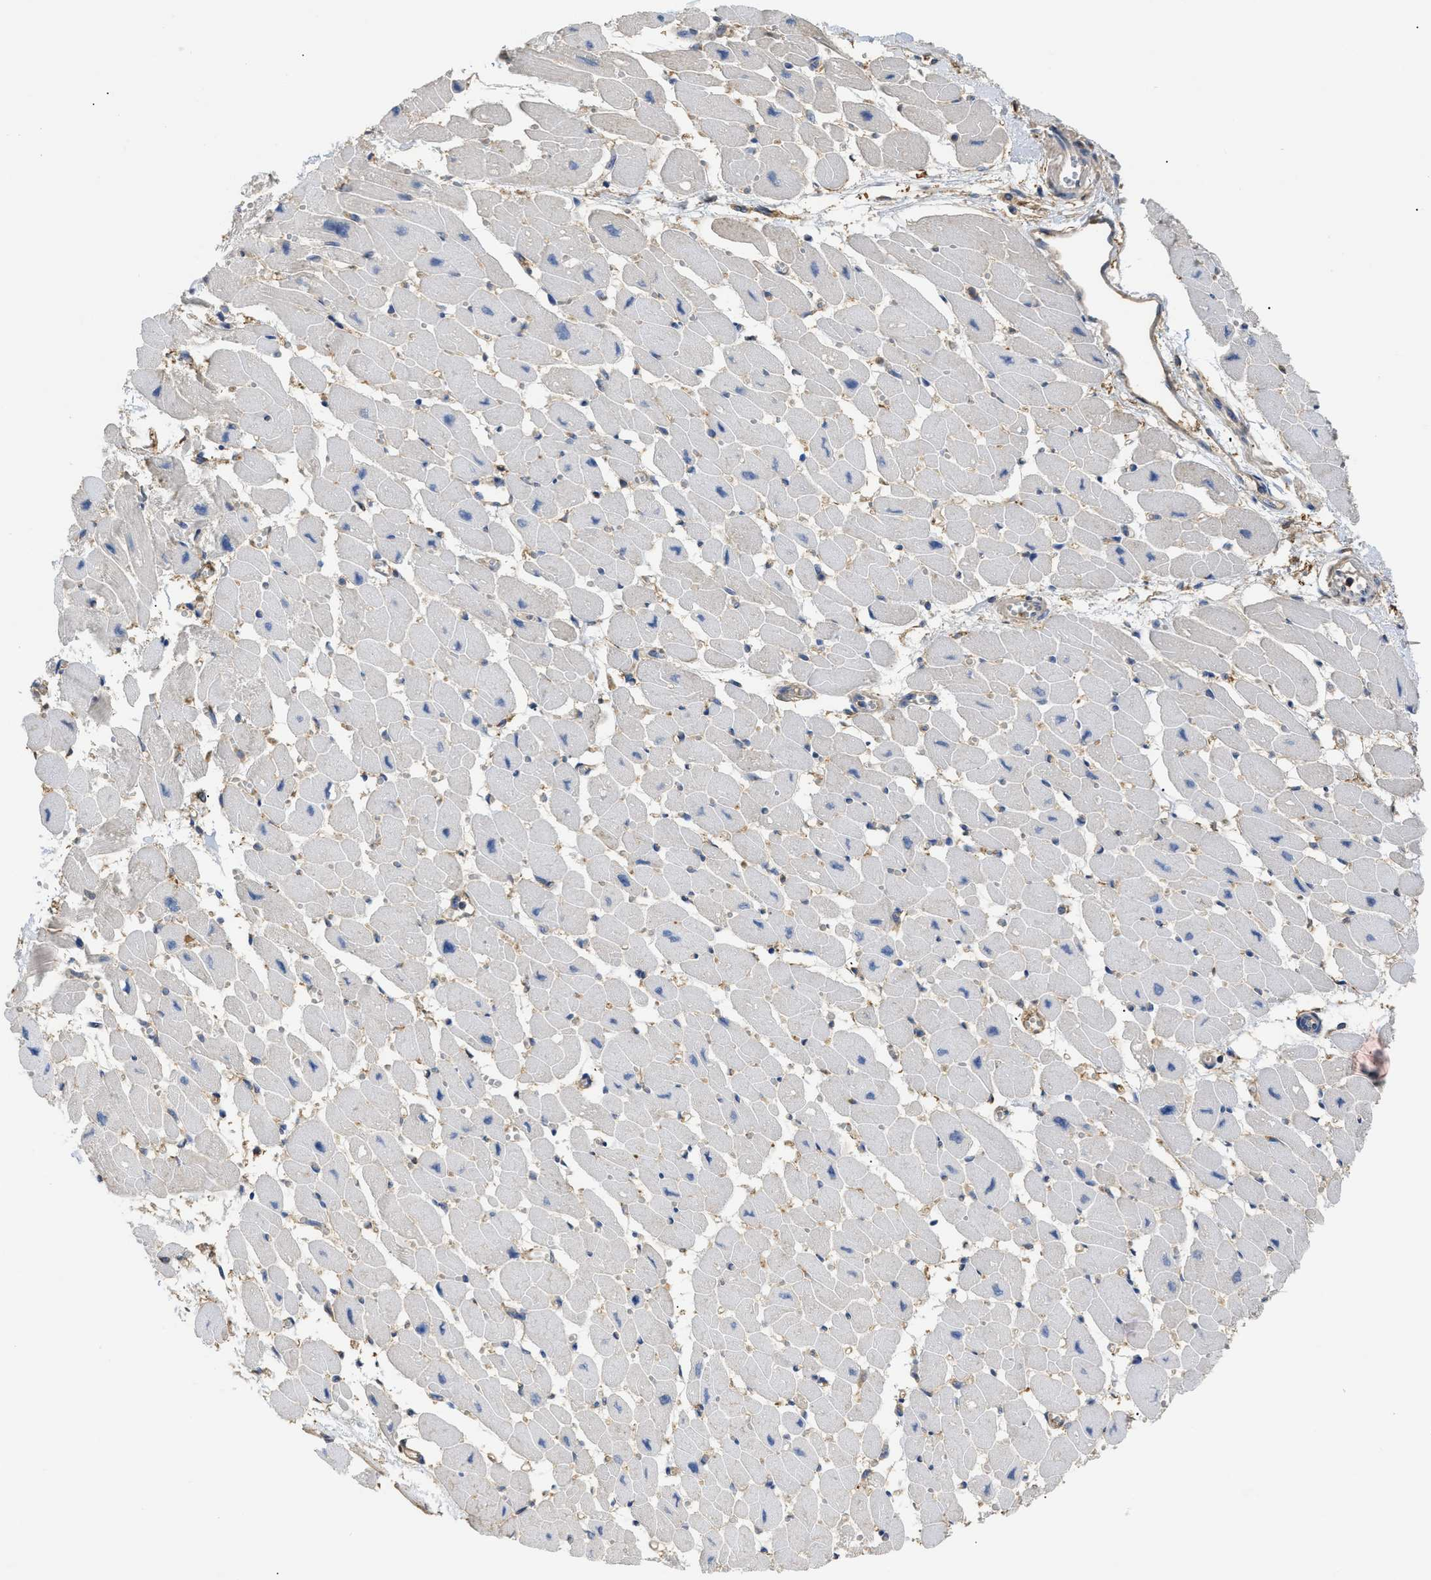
{"staining": {"intensity": "negative", "quantity": "none", "location": "none"}, "tissue": "heart muscle", "cell_type": "Cardiomyocytes", "image_type": "normal", "snomed": [{"axis": "morphology", "description": "Normal tissue, NOS"}, {"axis": "topography", "description": "Heart"}], "caption": "This is an IHC micrograph of normal heart muscle. There is no expression in cardiomyocytes.", "gene": "ANXA4", "patient": {"sex": "female", "age": 54}}